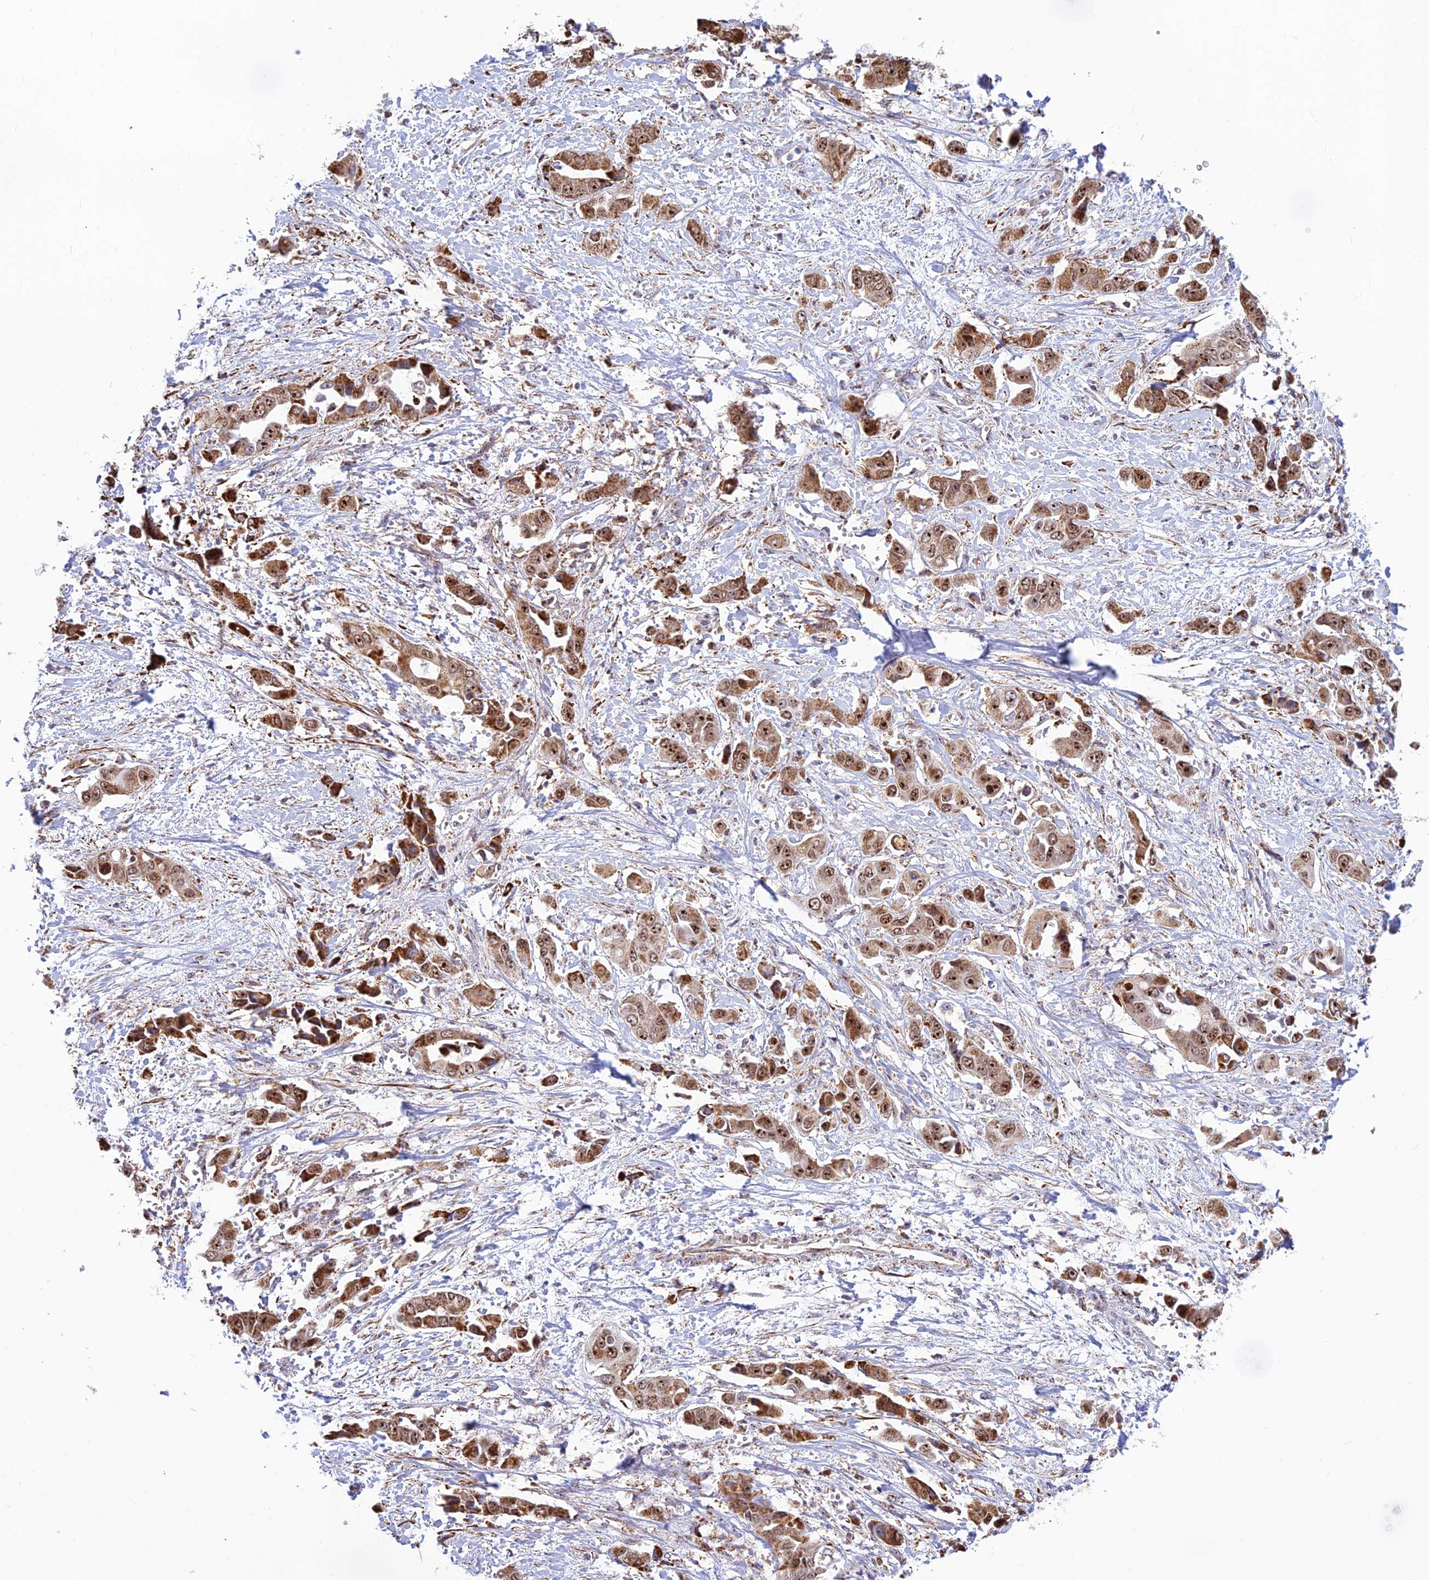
{"staining": {"intensity": "strong", "quantity": ">75%", "location": "cytoplasmic/membranous,nuclear"}, "tissue": "liver cancer", "cell_type": "Tumor cells", "image_type": "cancer", "snomed": [{"axis": "morphology", "description": "Cholangiocarcinoma"}, {"axis": "topography", "description": "Liver"}], "caption": "High-power microscopy captured an immunohistochemistry (IHC) photomicrograph of liver cholangiocarcinoma, revealing strong cytoplasmic/membranous and nuclear expression in about >75% of tumor cells.", "gene": "POLR1G", "patient": {"sex": "female", "age": 52}}